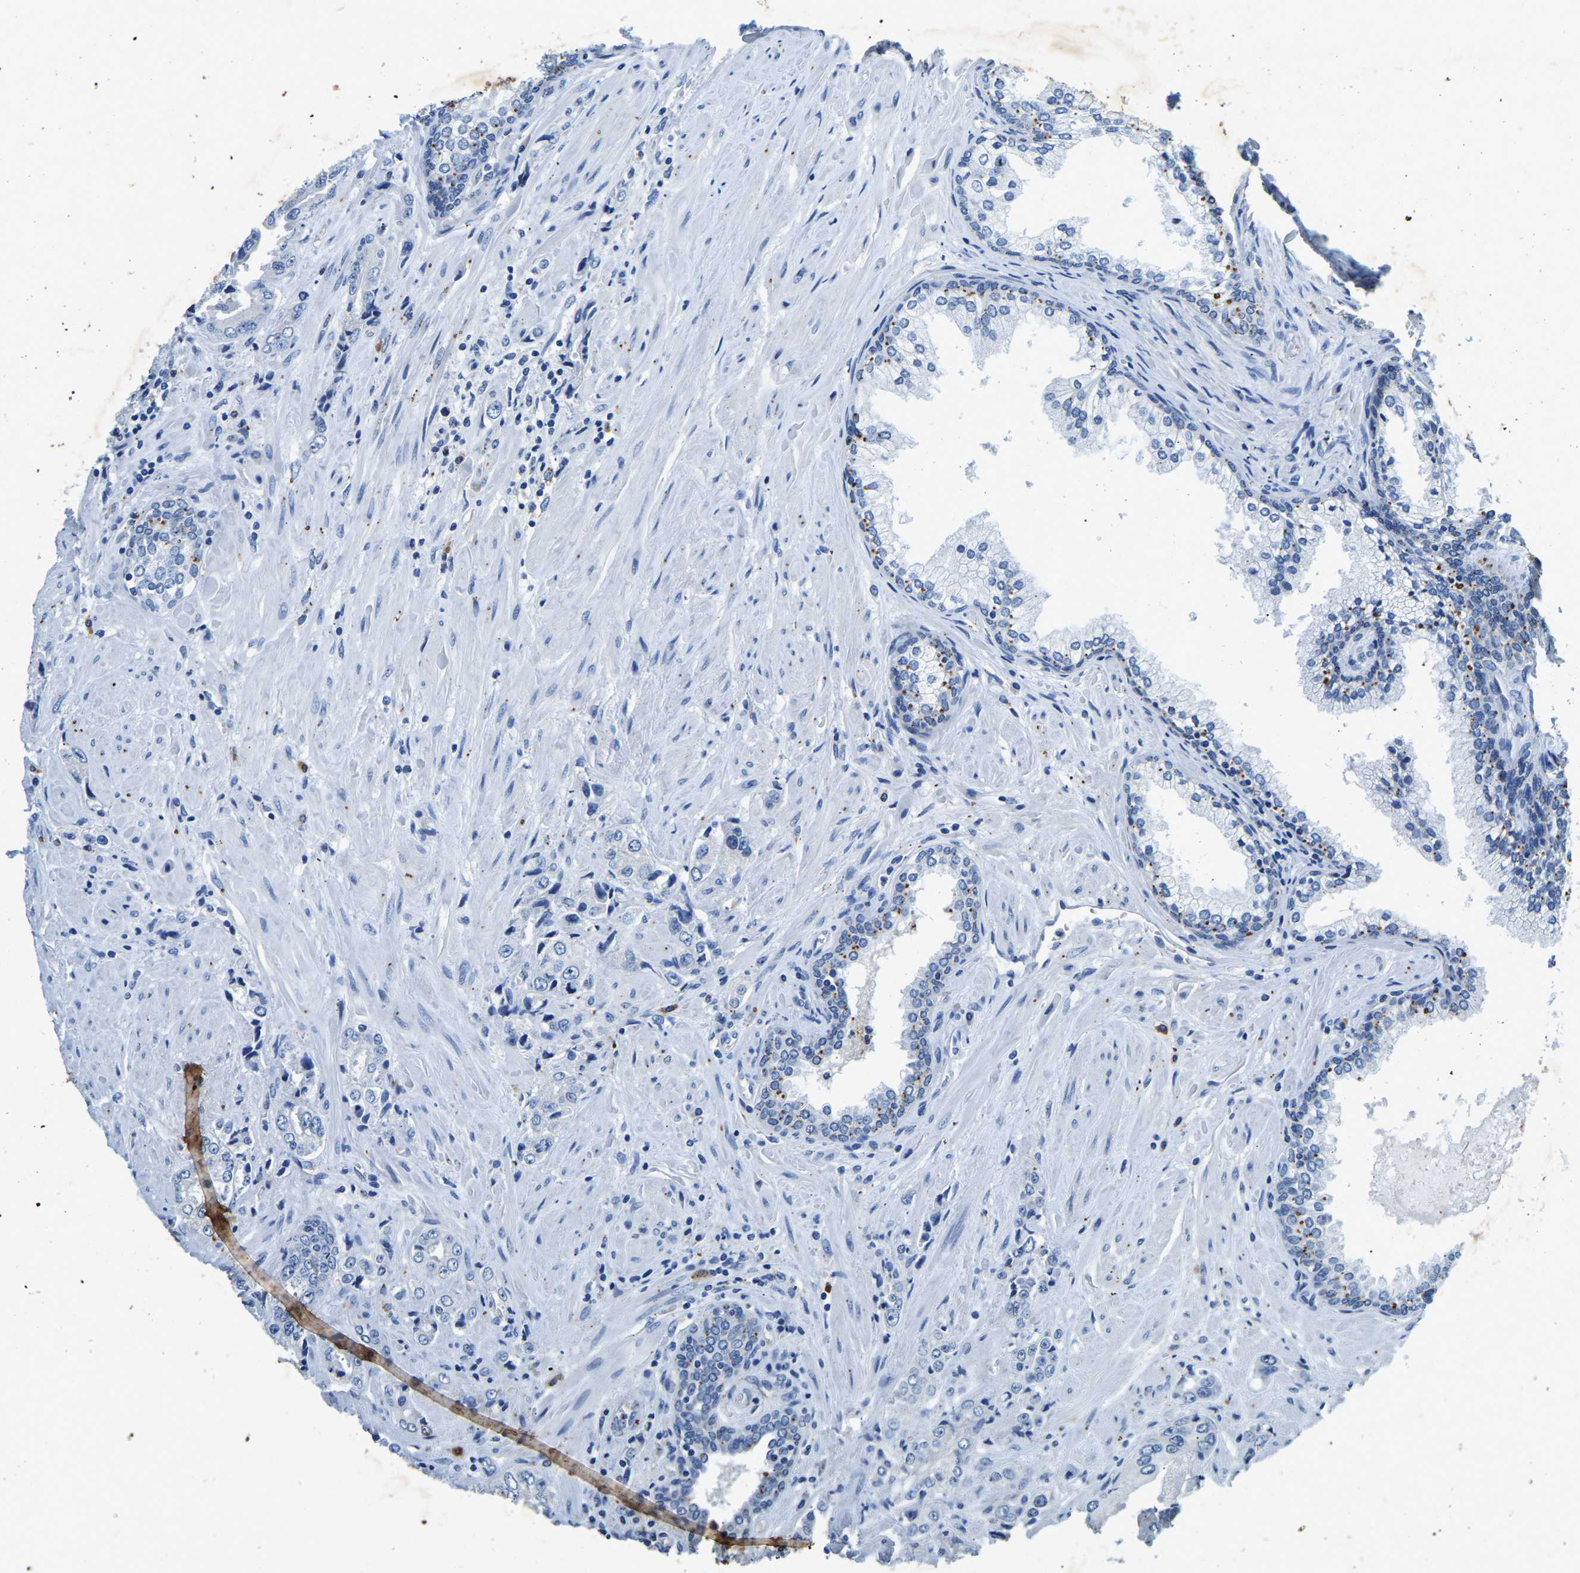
{"staining": {"intensity": "negative", "quantity": "none", "location": "none"}, "tissue": "prostate cancer", "cell_type": "Tumor cells", "image_type": "cancer", "snomed": [{"axis": "morphology", "description": "Adenocarcinoma, High grade"}, {"axis": "topography", "description": "Prostate"}], "caption": "IHC micrograph of neoplastic tissue: prostate adenocarcinoma (high-grade) stained with DAB (3,3'-diaminobenzidine) reveals no significant protein positivity in tumor cells. Nuclei are stained in blue.", "gene": "UBN2", "patient": {"sex": "male", "age": 61}}